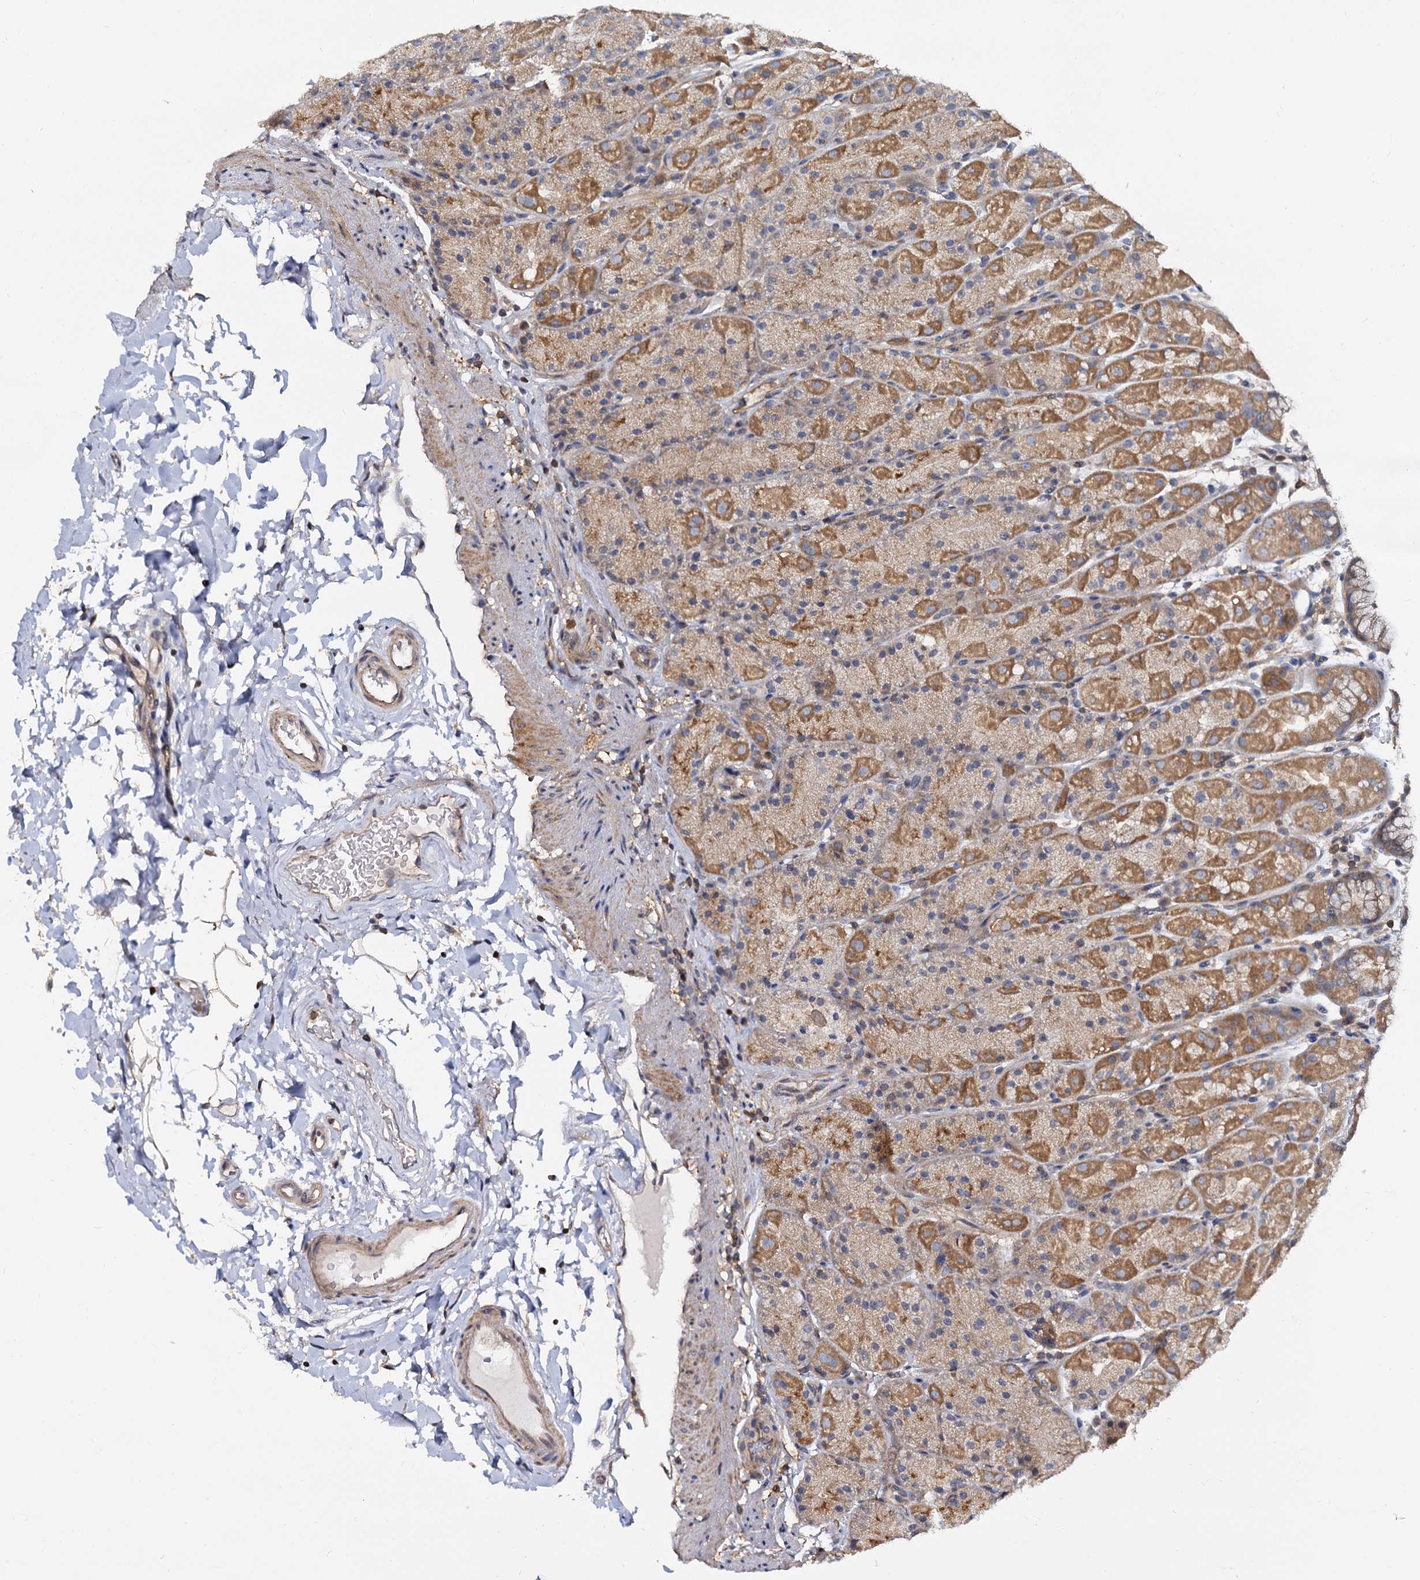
{"staining": {"intensity": "moderate", "quantity": ">75%", "location": "cytoplasmic/membranous"}, "tissue": "stomach", "cell_type": "Glandular cells", "image_type": "normal", "snomed": [{"axis": "morphology", "description": "Normal tissue, NOS"}, {"axis": "topography", "description": "Stomach, upper"}, {"axis": "topography", "description": "Stomach, lower"}], "caption": "The photomicrograph reveals staining of normal stomach, revealing moderate cytoplasmic/membranous protein staining (brown color) within glandular cells.", "gene": "ANKRD13A", "patient": {"sex": "male", "age": 67}}